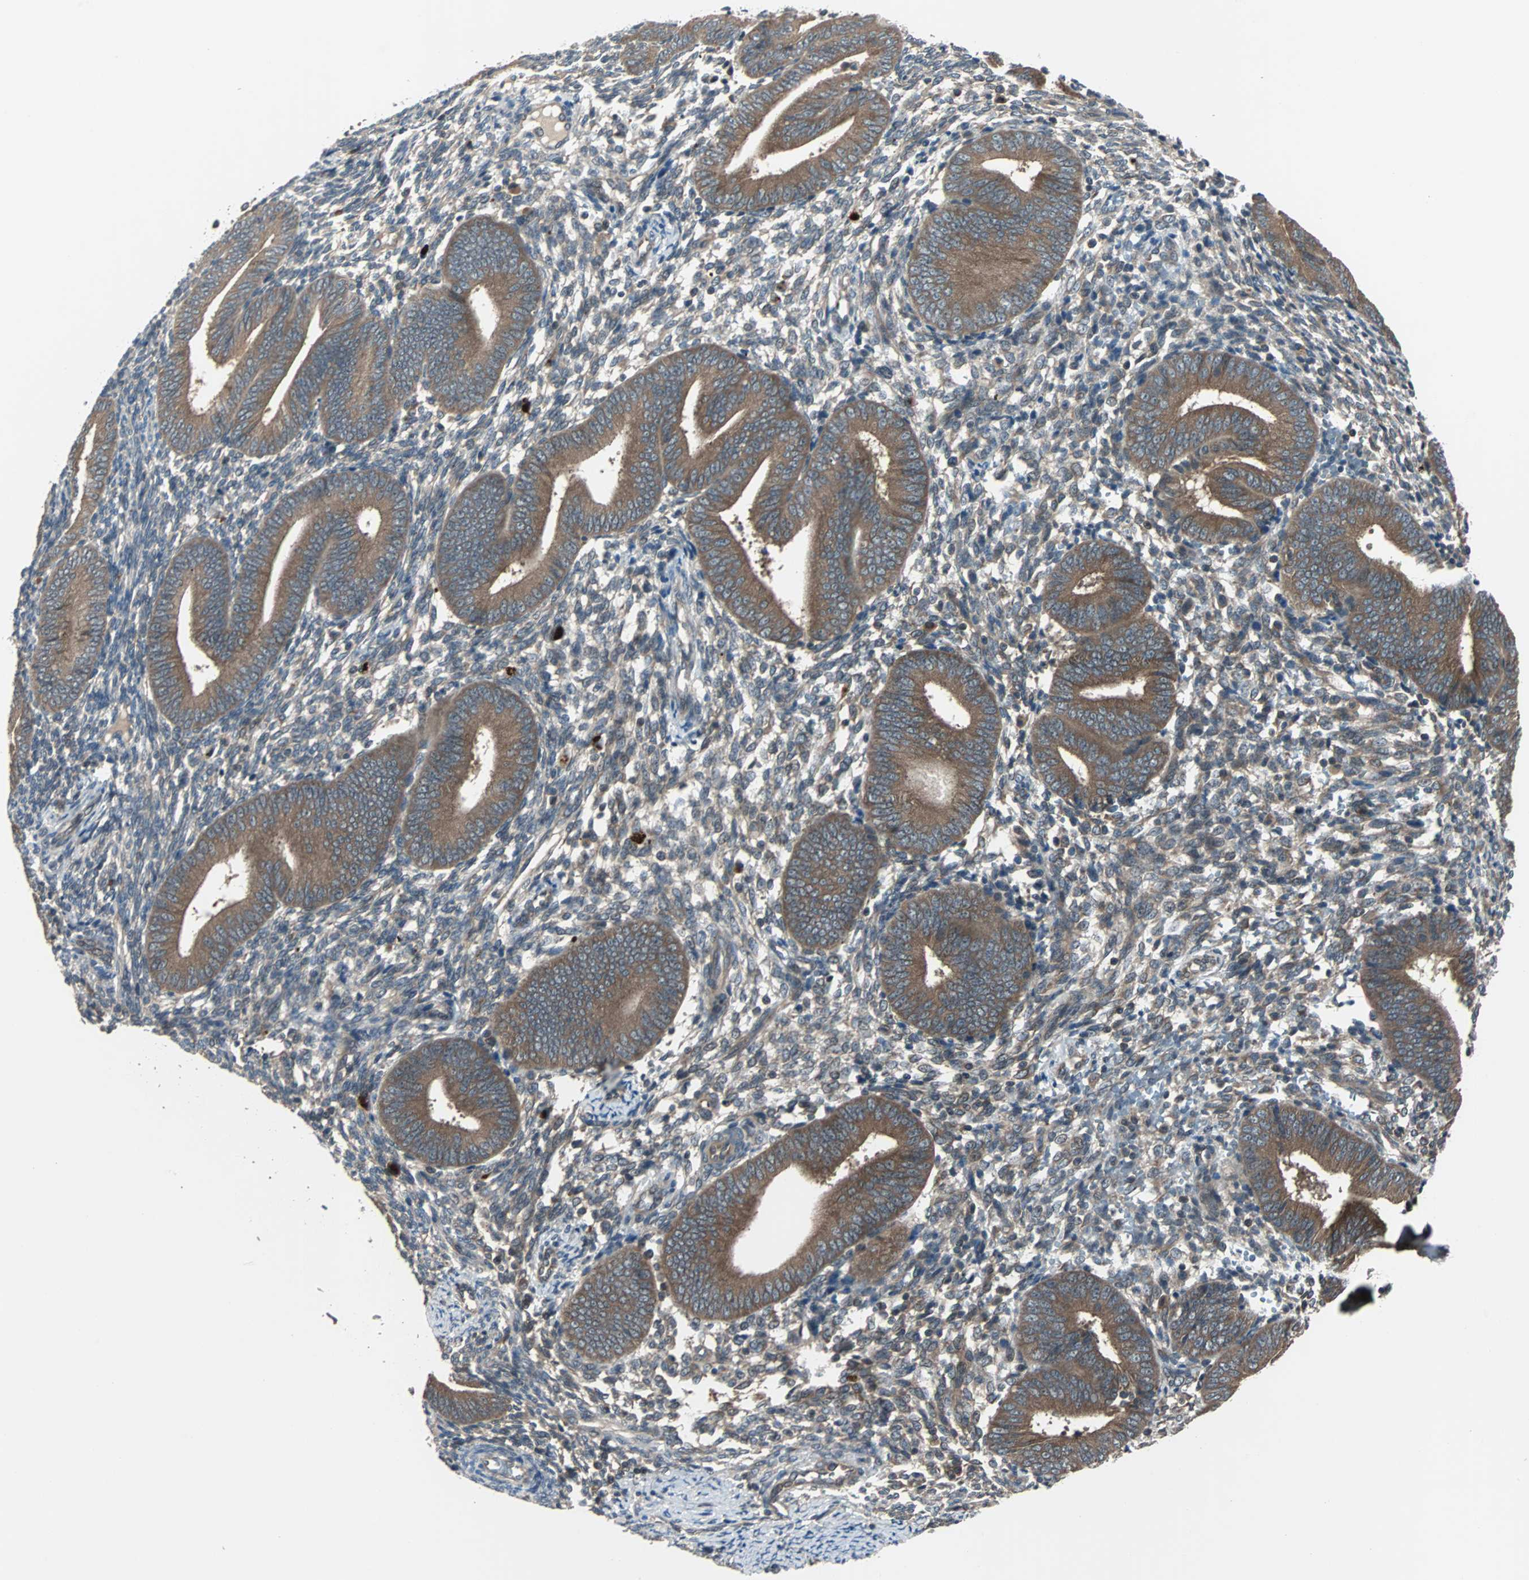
{"staining": {"intensity": "weak", "quantity": ">75%", "location": "cytoplasmic/membranous"}, "tissue": "endometrium", "cell_type": "Cells in endometrial stroma", "image_type": "normal", "snomed": [{"axis": "morphology", "description": "Normal tissue, NOS"}, {"axis": "topography", "description": "Uterus"}, {"axis": "topography", "description": "Endometrium"}], "caption": "DAB (3,3'-diaminobenzidine) immunohistochemical staining of benign human endometrium reveals weak cytoplasmic/membranous protein expression in about >75% of cells in endometrial stroma.", "gene": "ARF1", "patient": {"sex": "female", "age": 33}}